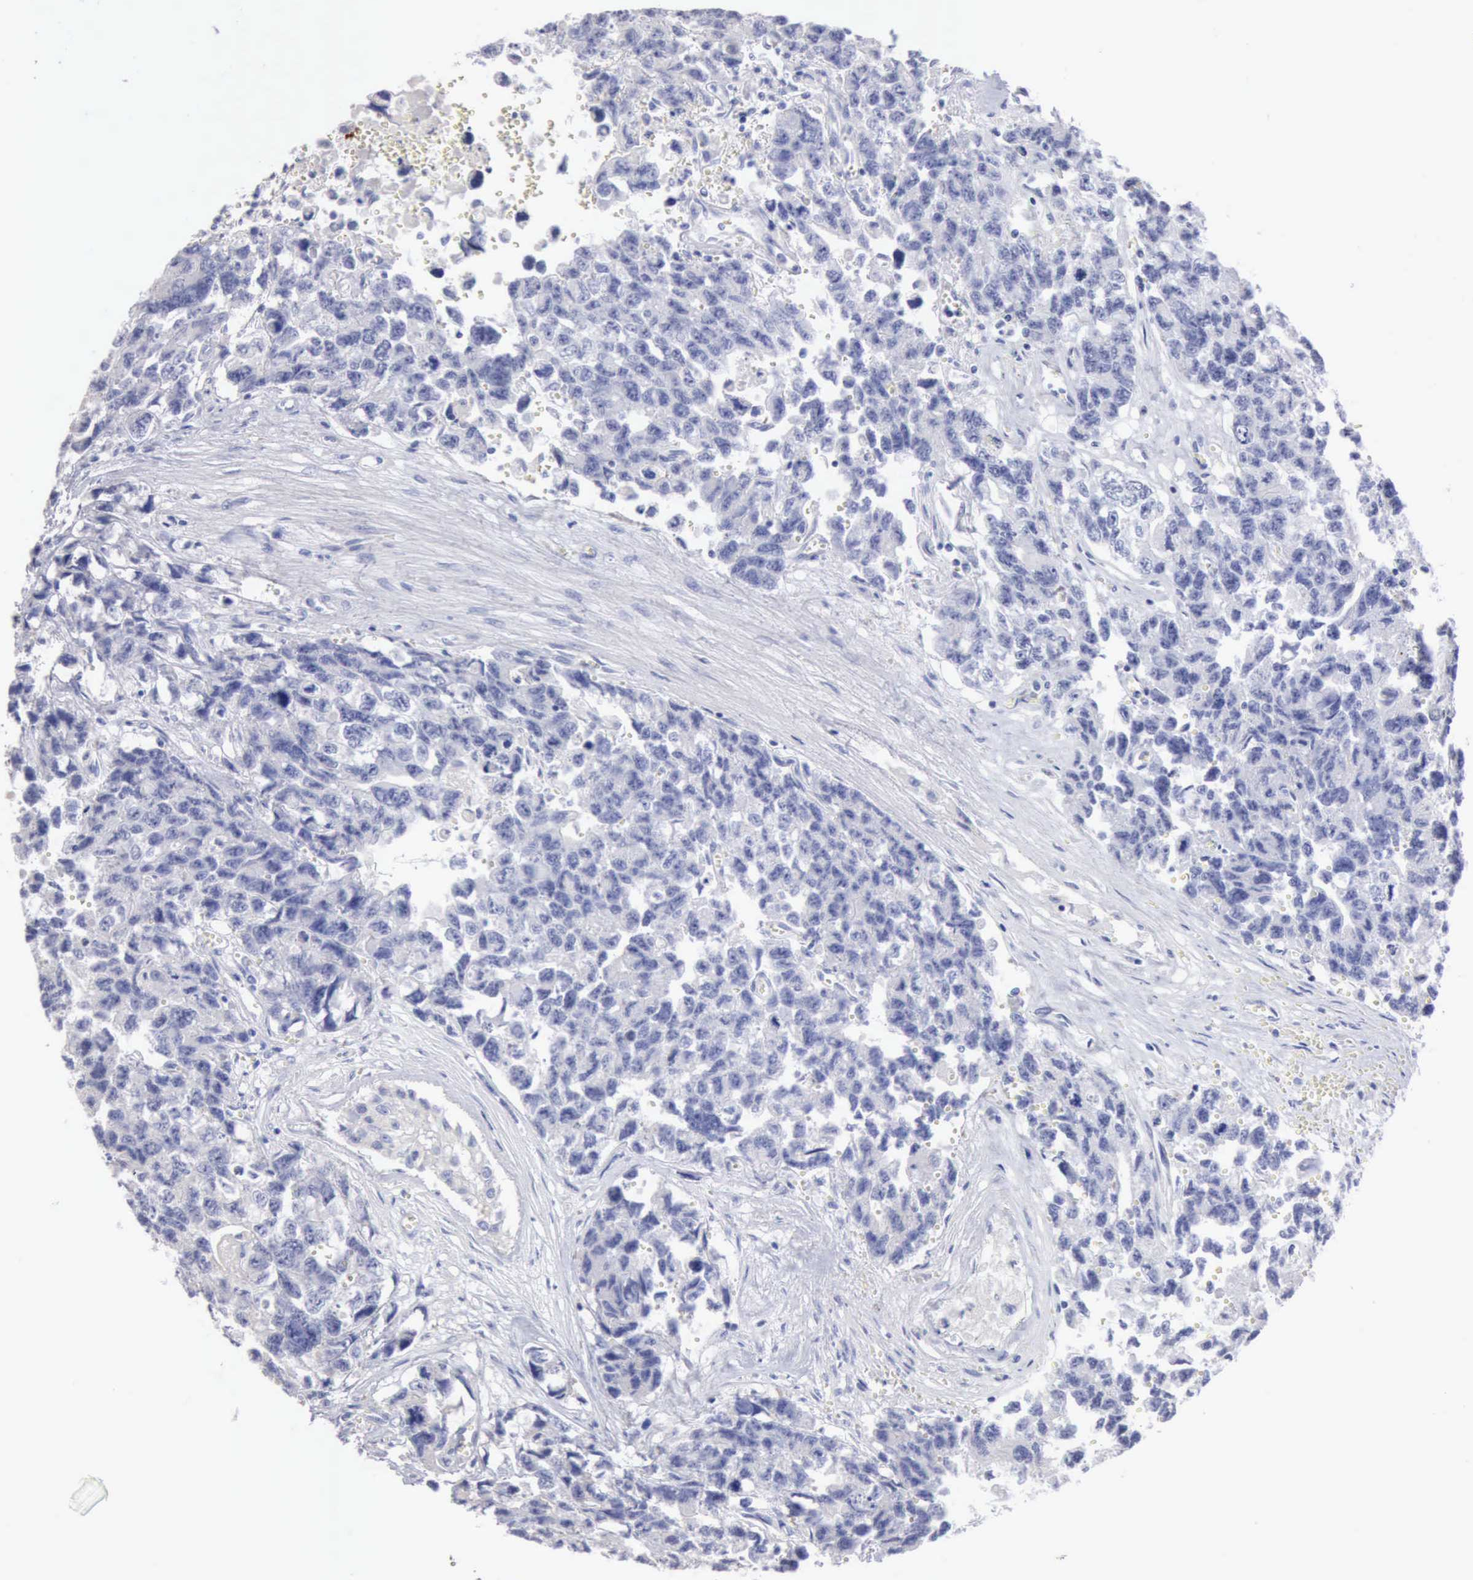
{"staining": {"intensity": "negative", "quantity": "none", "location": "none"}, "tissue": "testis cancer", "cell_type": "Tumor cells", "image_type": "cancer", "snomed": [{"axis": "morphology", "description": "Carcinoma, Embryonal, NOS"}, {"axis": "topography", "description": "Testis"}], "caption": "DAB (3,3'-diaminobenzidine) immunohistochemical staining of testis cancer reveals no significant expression in tumor cells.", "gene": "KRT6B", "patient": {"sex": "male", "age": 31}}